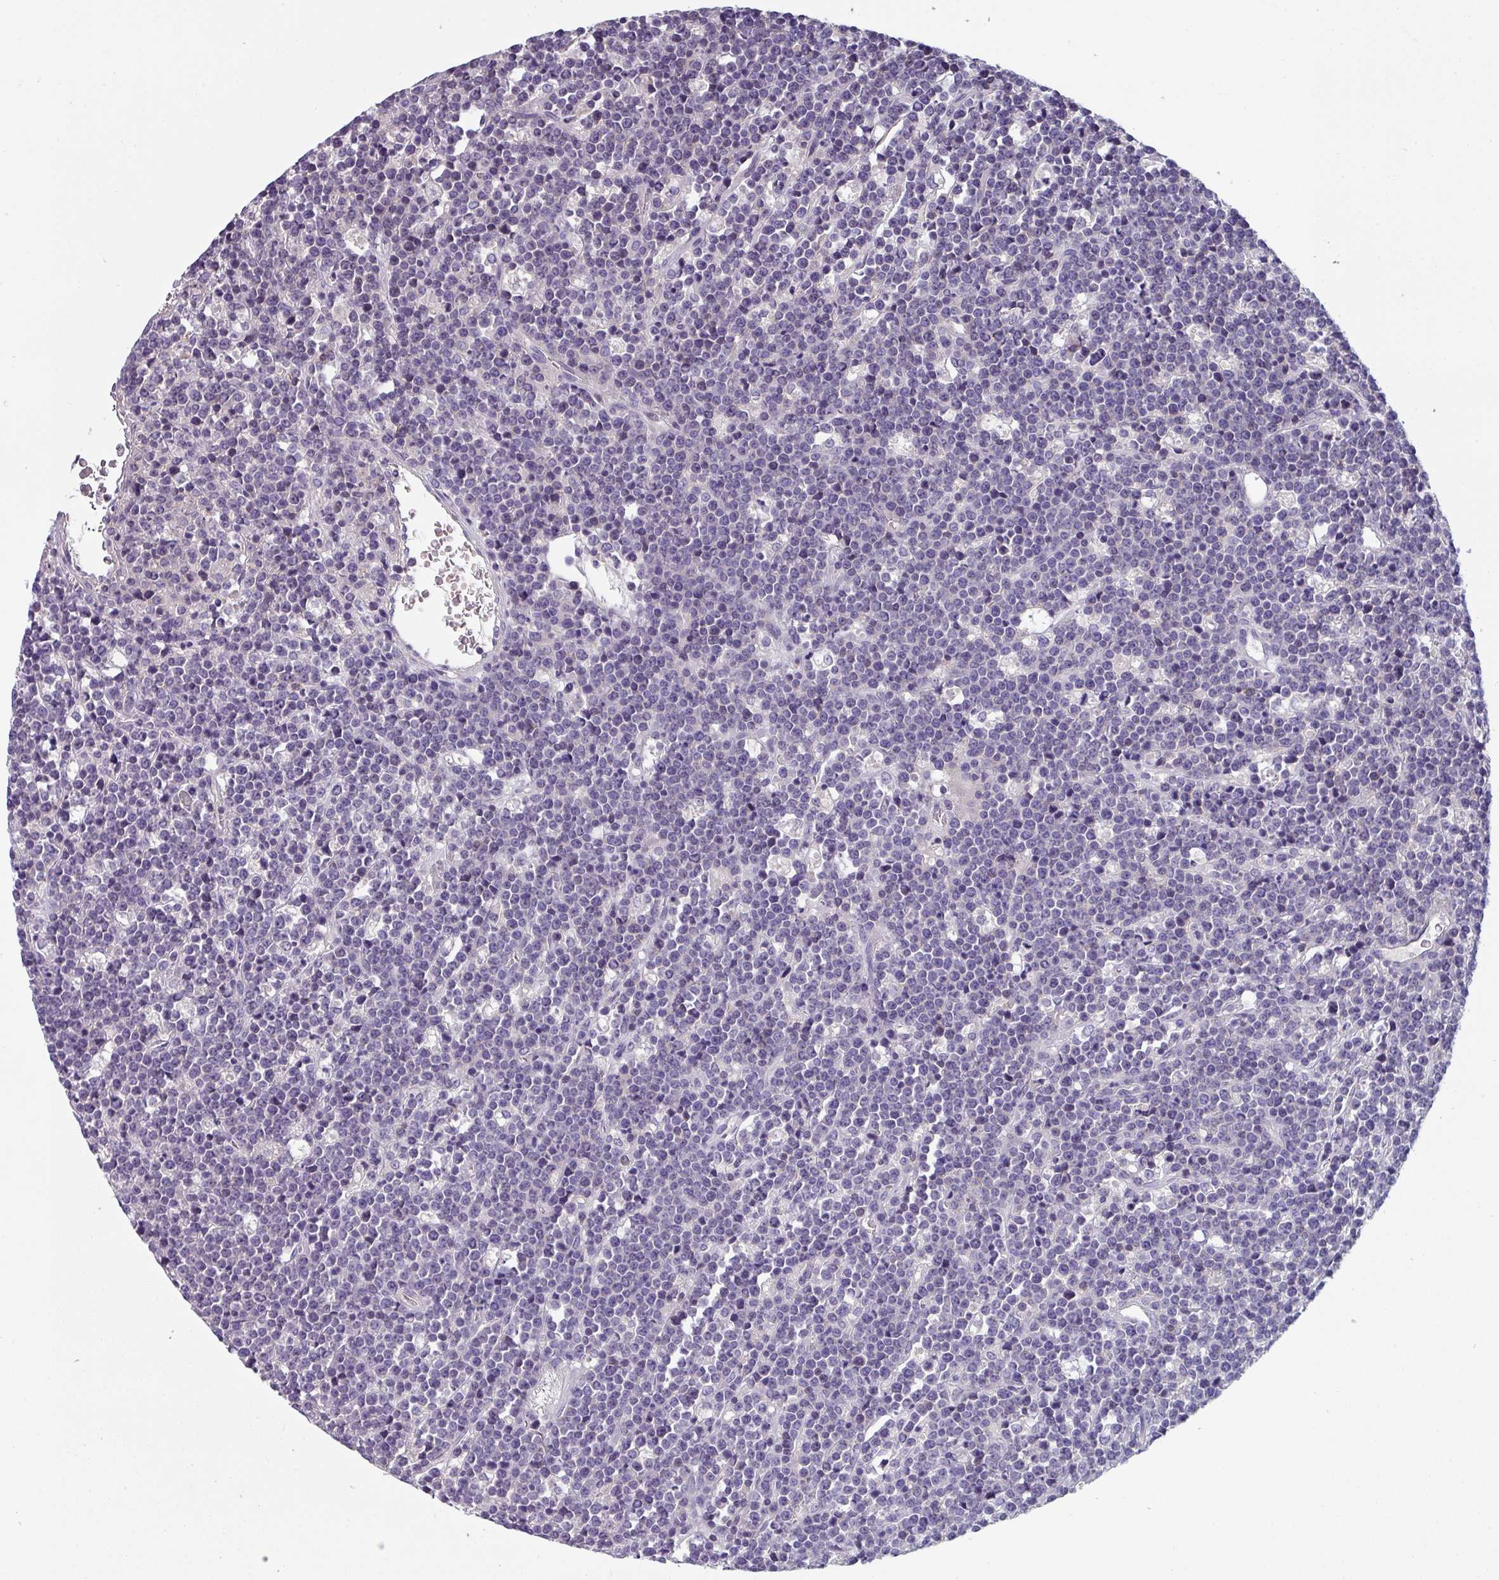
{"staining": {"intensity": "negative", "quantity": "none", "location": "none"}, "tissue": "lymphoma", "cell_type": "Tumor cells", "image_type": "cancer", "snomed": [{"axis": "morphology", "description": "Malignant lymphoma, non-Hodgkin's type, High grade"}, {"axis": "topography", "description": "Ovary"}], "caption": "This is an immunohistochemistry photomicrograph of lymphoma. There is no positivity in tumor cells.", "gene": "TMEM132A", "patient": {"sex": "female", "age": 56}}